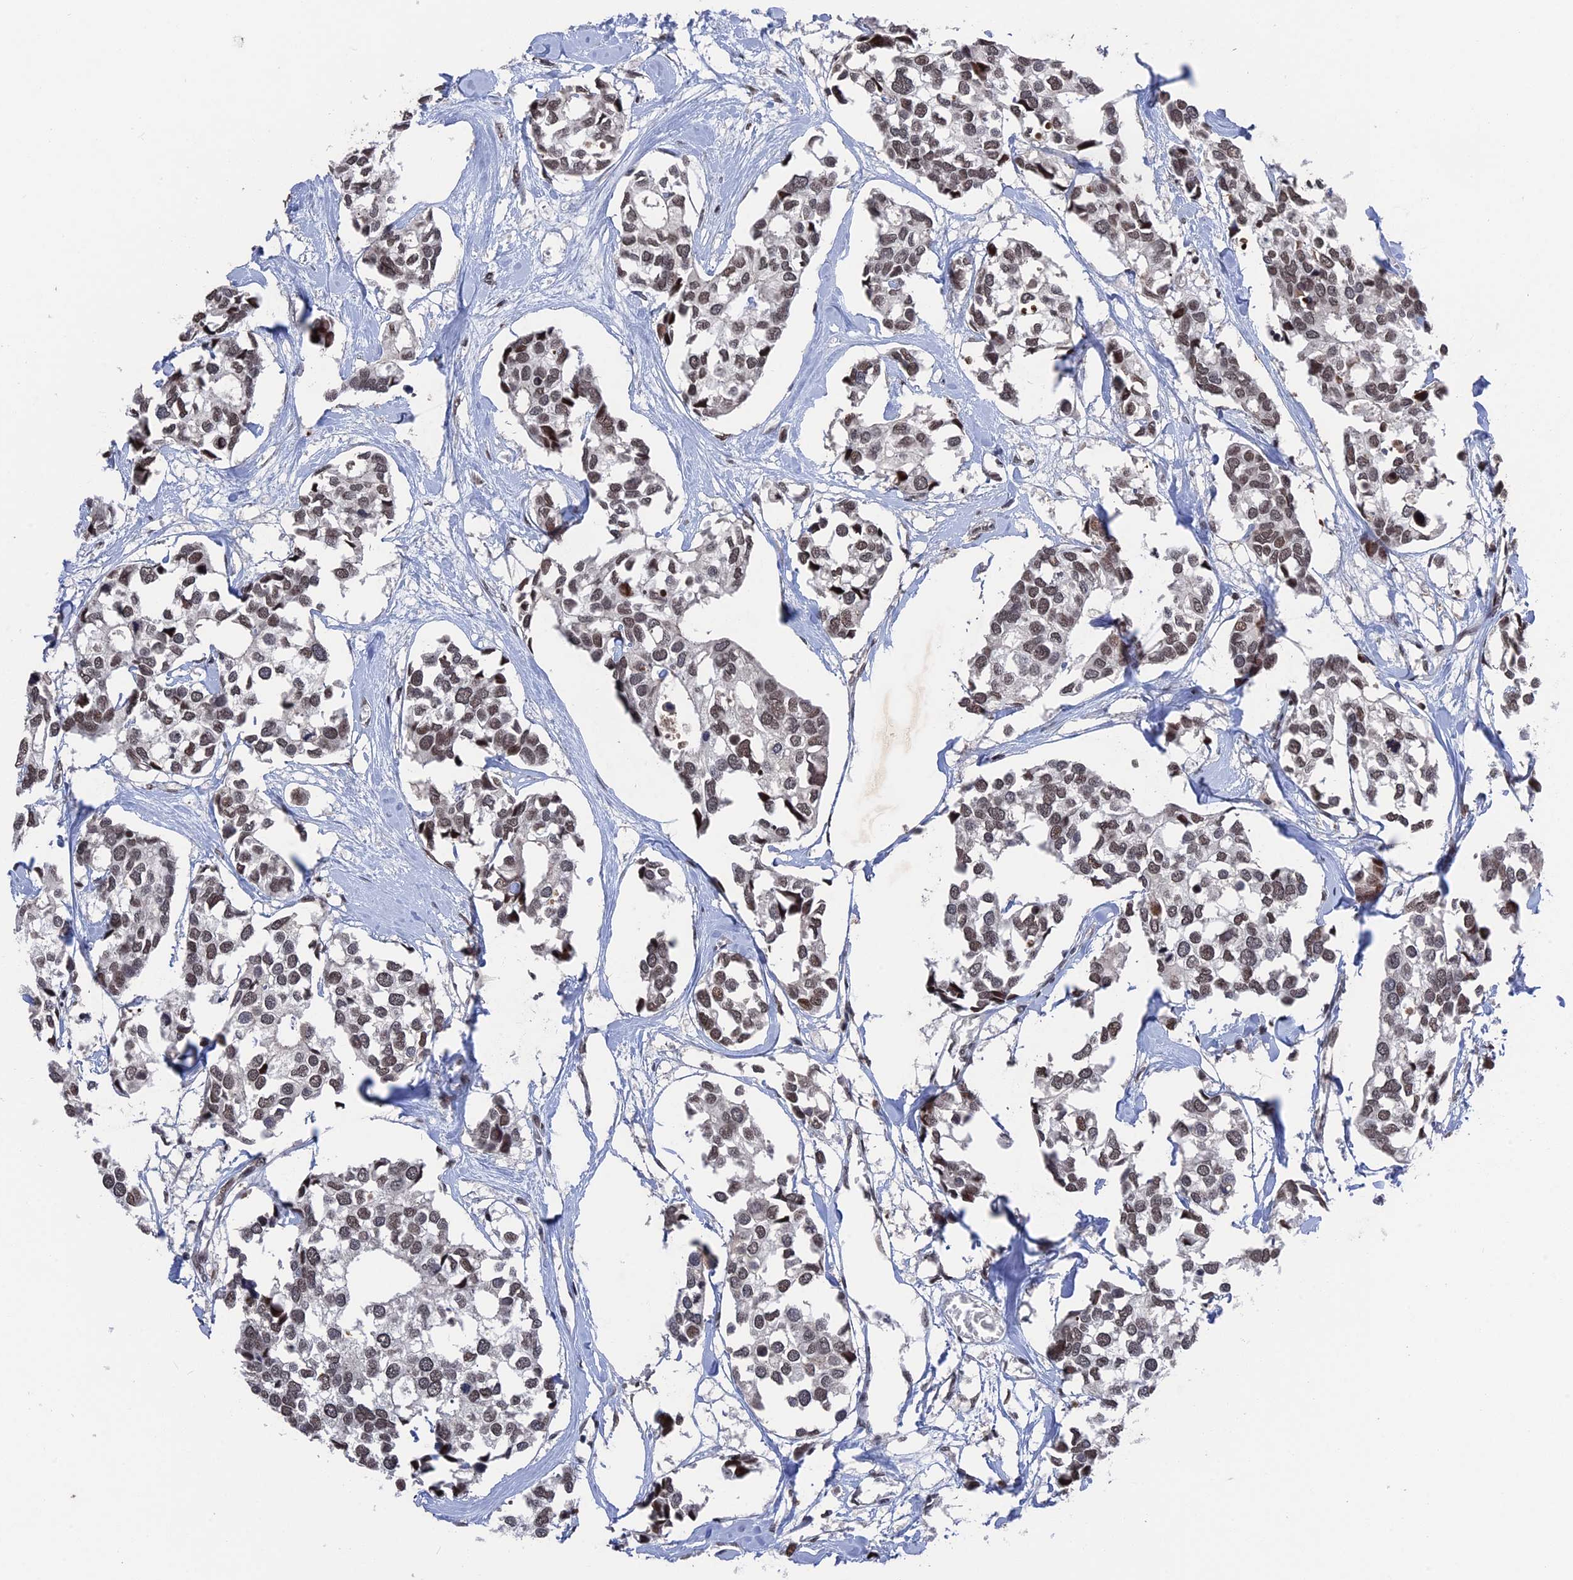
{"staining": {"intensity": "weak", "quantity": ">75%", "location": "nuclear"}, "tissue": "breast cancer", "cell_type": "Tumor cells", "image_type": "cancer", "snomed": [{"axis": "morphology", "description": "Duct carcinoma"}, {"axis": "topography", "description": "Breast"}], "caption": "This image exhibits IHC staining of human breast cancer, with low weak nuclear staining in approximately >75% of tumor cells.", "gene": "NR2C2AP", "patient": {"sex": "female", "age": 83}}